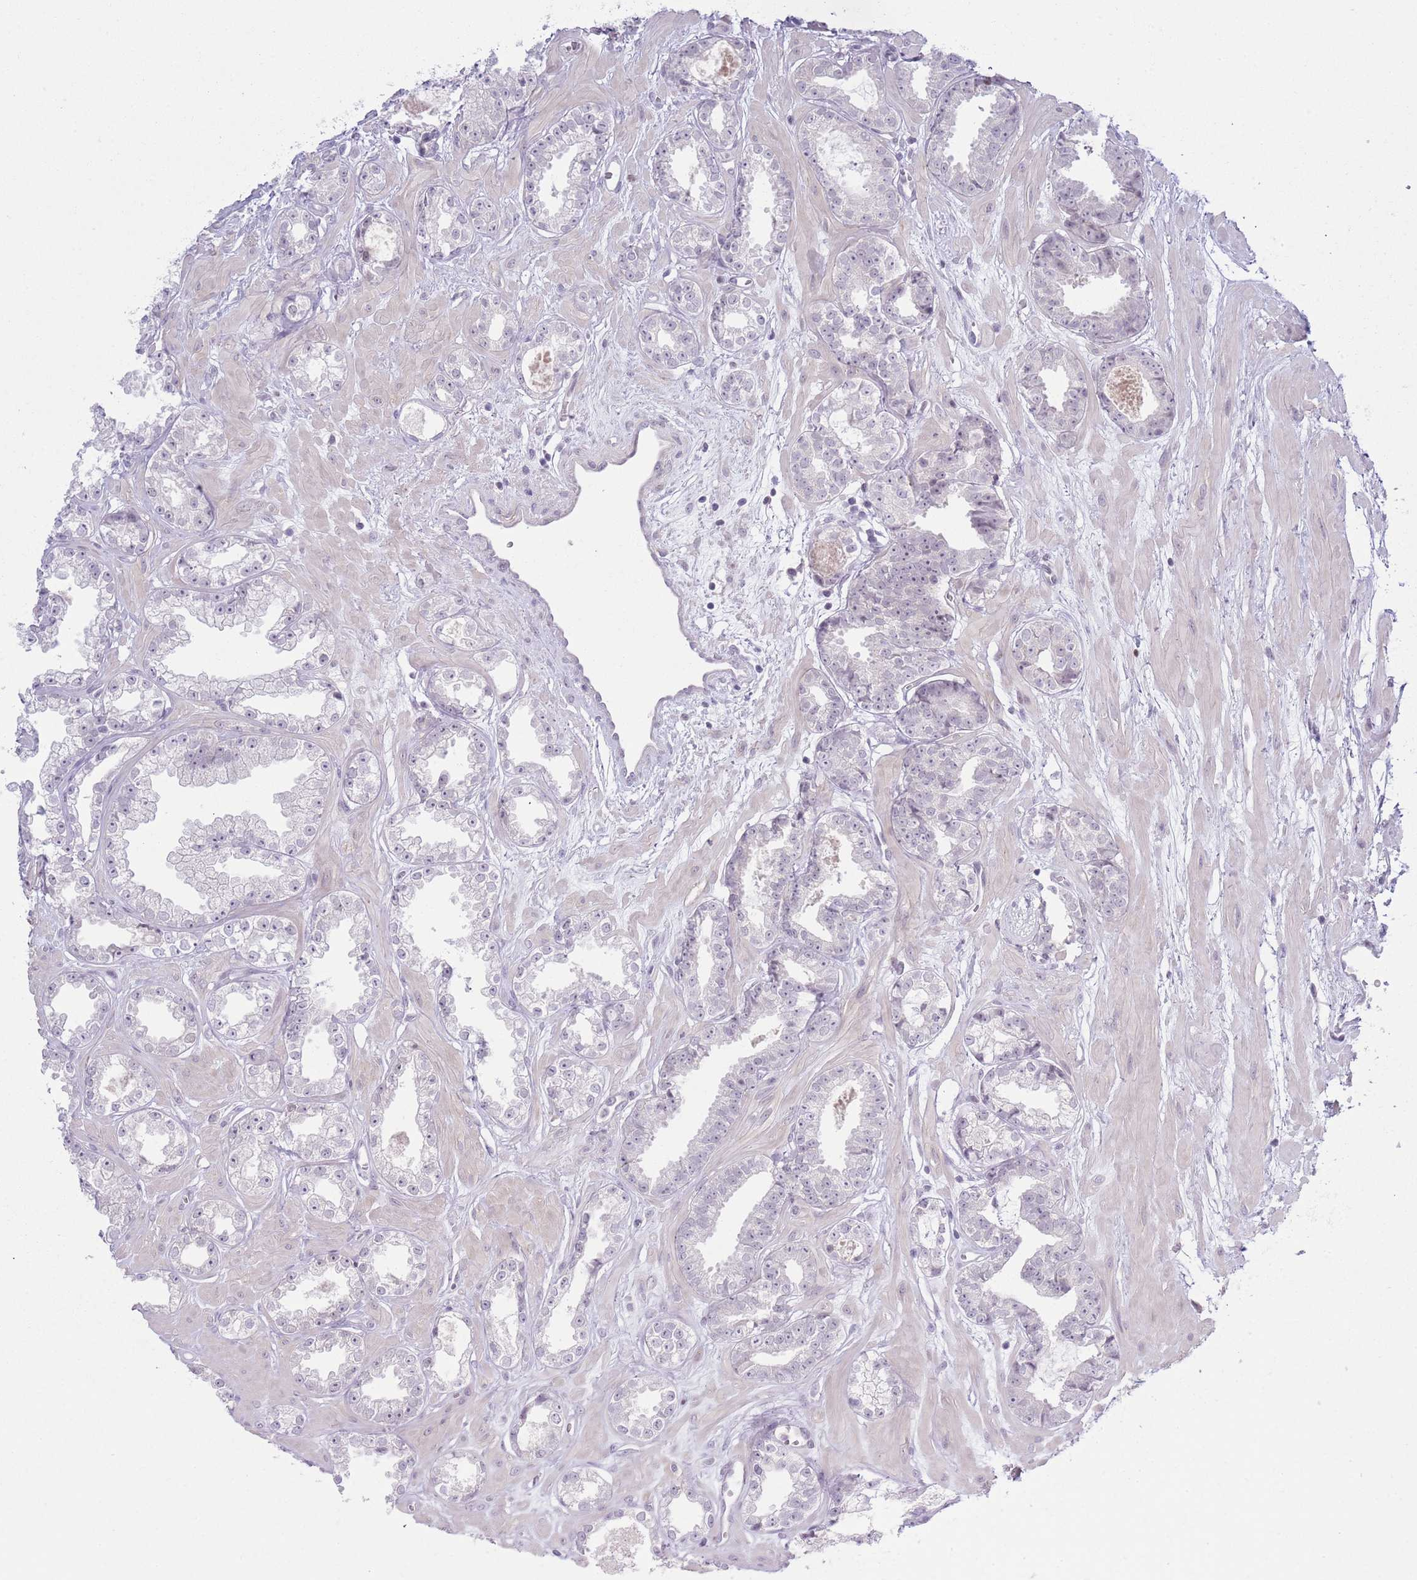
{"staining": {"intensity": "negative", "quantity": "none", "location": "none"}, "tissue": "prostate cancer", "cell_type": "Tumor cells", "image_type": "cancer", "snomed": [{"axis": "morphology", "description": "Adenocarcinoma, Low grade"}, {"axis": "topography", "description": "Prostate"}], "caption": "A micrograph of human prostate cancer is negative for staining in tumor cells.", "gene": "MFSD10", "patient": {"sex": "male", "age": 60}}